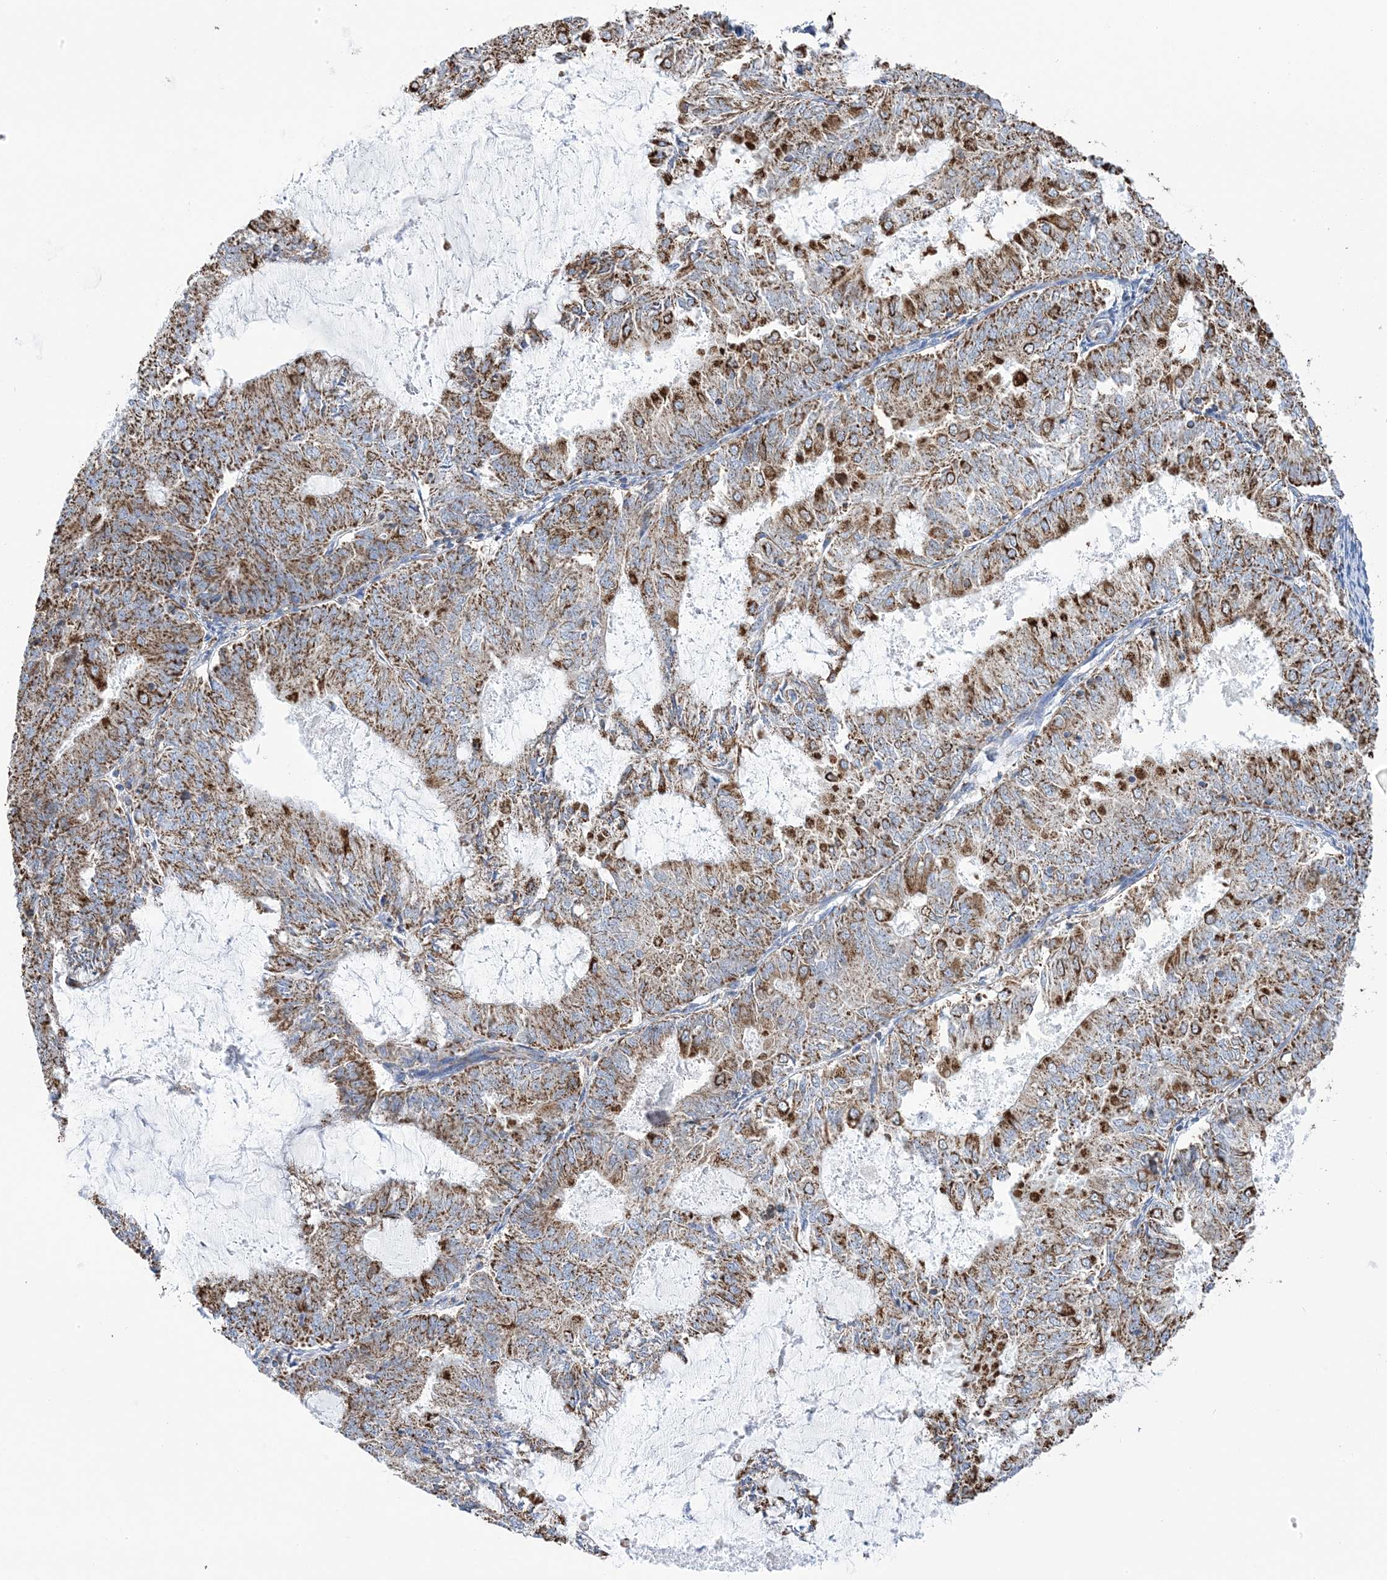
{"staining": {"intensity": "moderate", "quantity": ">75%", "location": "cytoplasmic/membranous"}, "tissue": "endometrial cancer", "cell_type": "Tumor cells", "image_type": "cancer", "snomed": [{"axis": "morphology", "description": "Adenocarcinoma, NOS"}, {"axis": "topography", "description": "Endometrium"}], "caption": "Immunohistochemistry photomicrograph of neoplastic tissue: human adenocarcinoma (endometrial) stained using IHC displays medium levels of moderate protein expression localized specifically in the cytoplasmic/membranous of tumor cells, appearing as a cytoplasmic/membranous brown color.", "gene": "GTPBP8", "patient": {"sex": "female", "age": 57}}